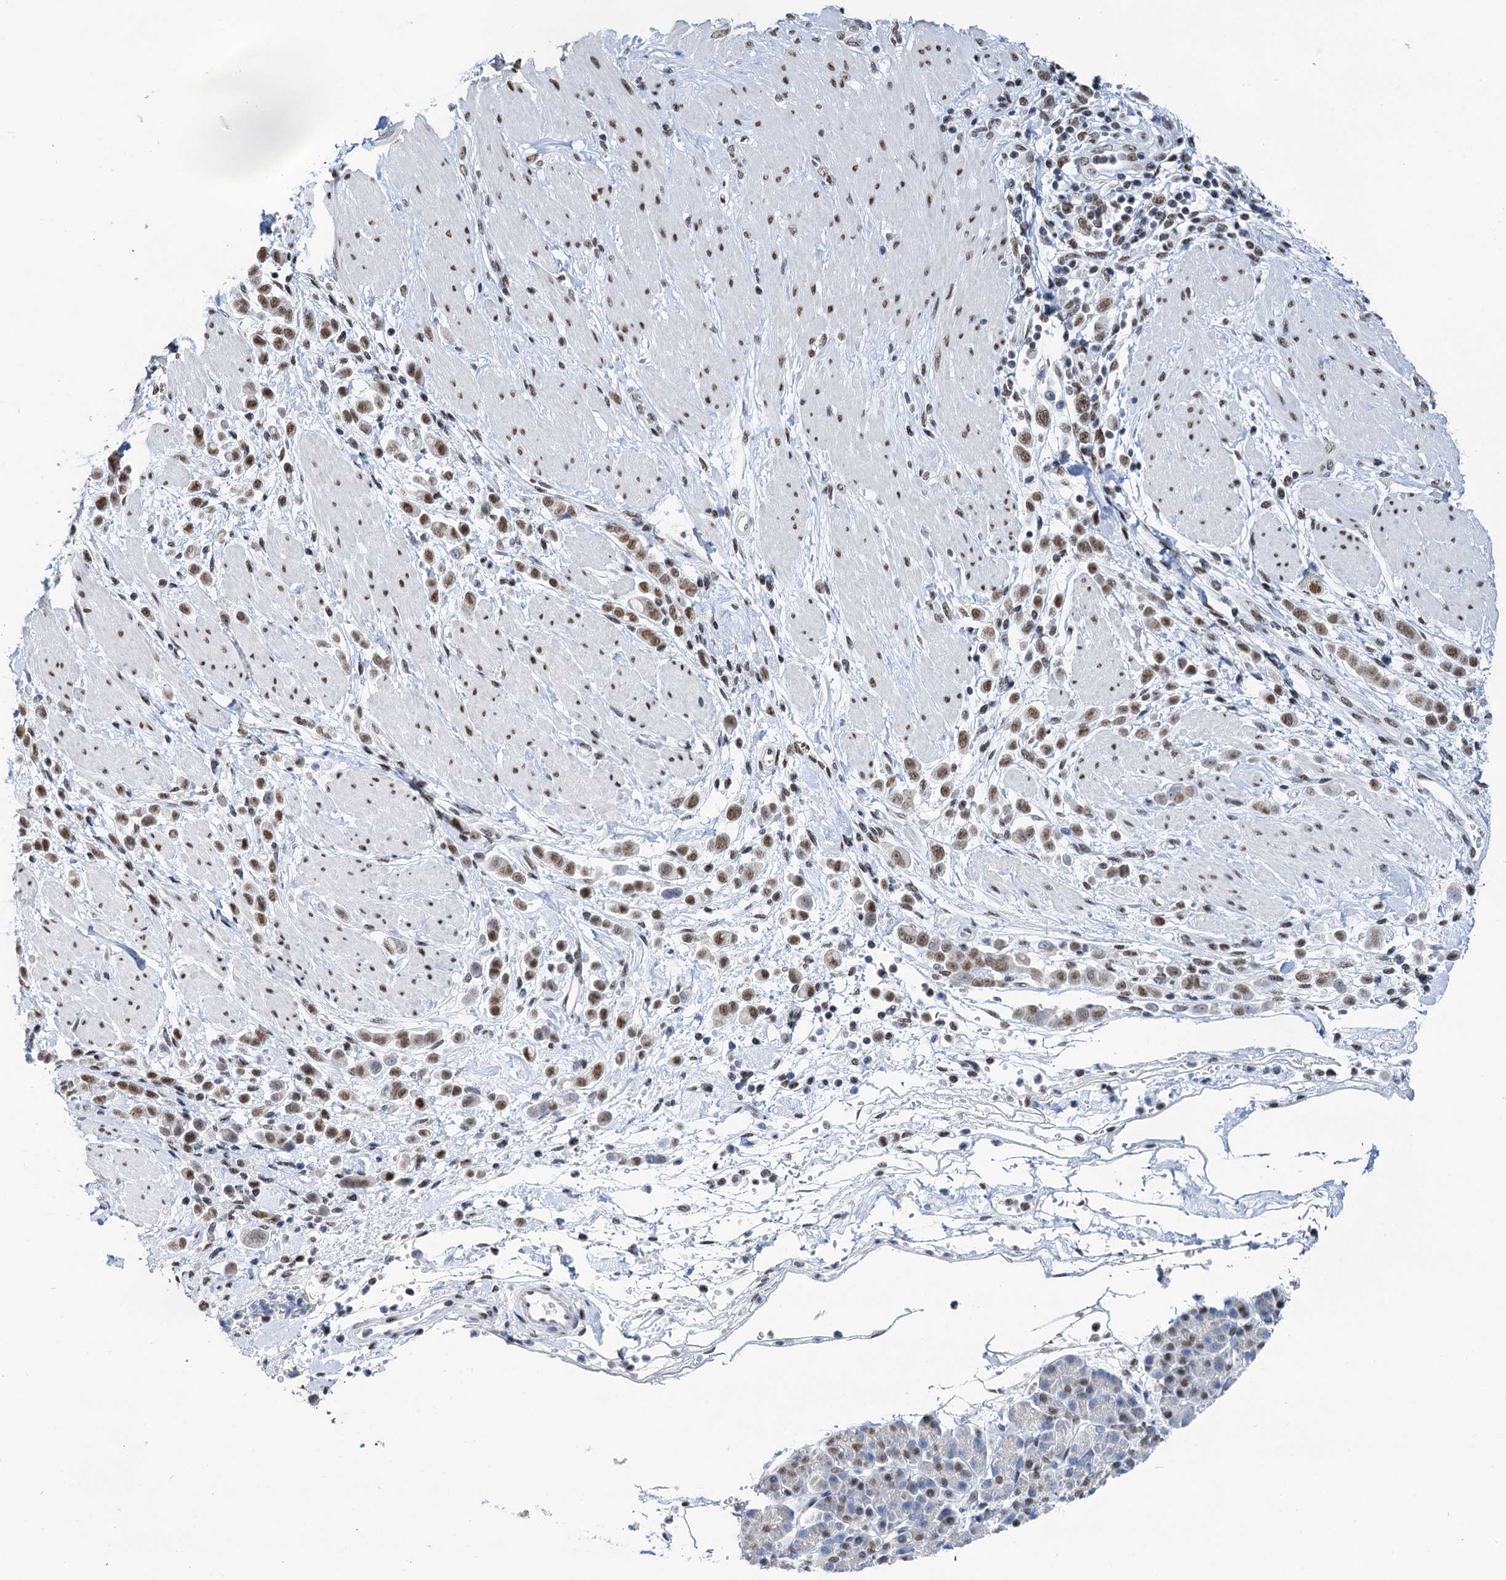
{"staining": {"intensity": "moderate", "quantity": ">75%", "location": "nuclear"}, "tissue": "pancreatic cancer", "cell_type": "Tumor cells", "image_type": "cancer", "snomed": [{"axis": "morphology", "description": "Normal tissue, NOS"}, {"axis": "morphology", "description": "Adenocarcinoma, NOS"}, {"axis": "topography", "description": "Pancreas"}], "caption": "The image displays staining of pancreatic cancer, revealing moderate nuclear protein staining (brown color) within tumor cells. (DAB (3,3'-diaminobenzidine) = brown stain, brightfield microscopy at high magnification).", "gene": "SLTM", "patient": {"sex": "female", "age": 64}}